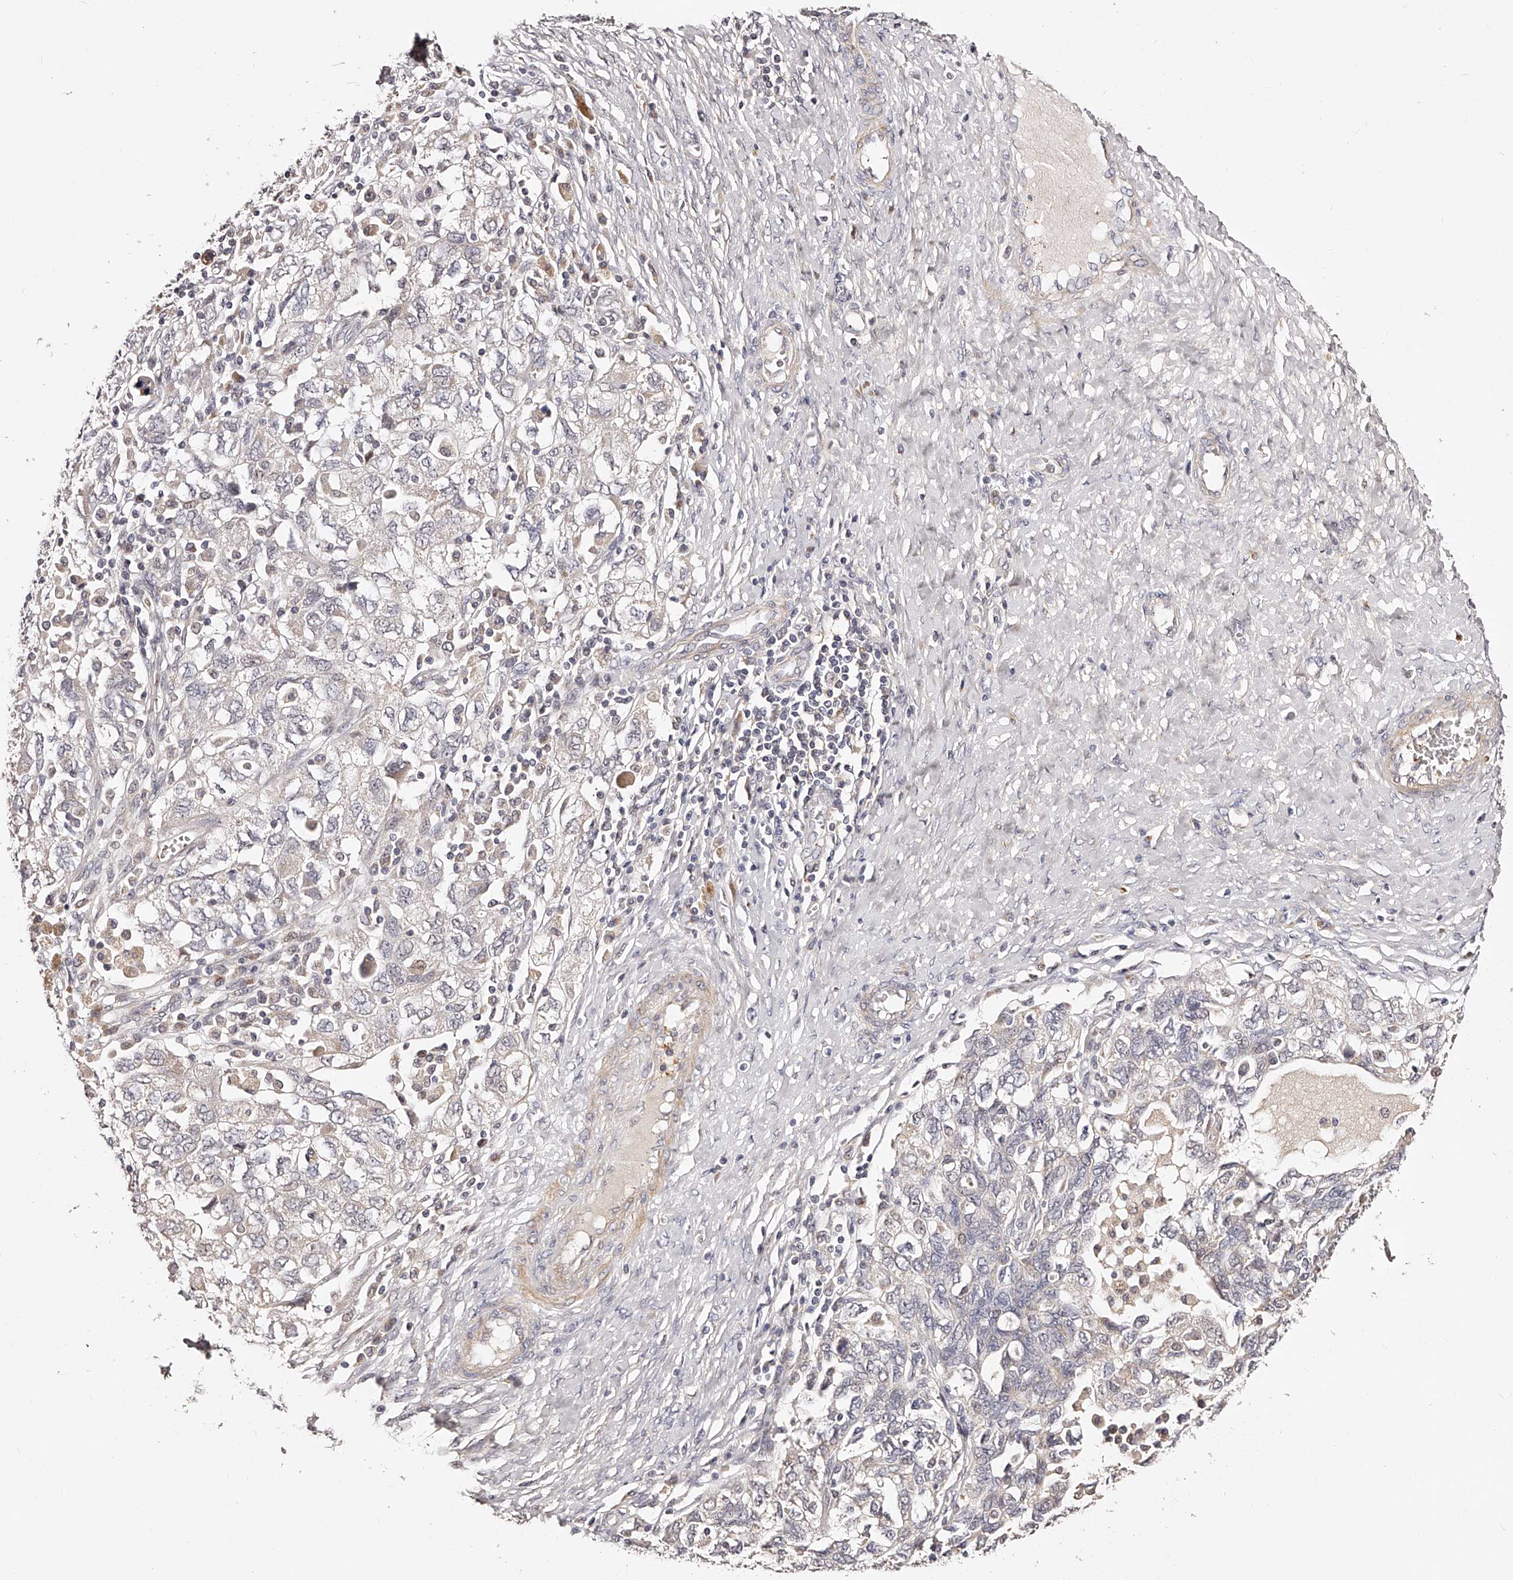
{"staining": {"intensity": "negative", "quantity": "none", "location": "none"}, "tissue": "ovarian cancer", "cell_type": "Tumor cells", "image_type": "cancer", "snomed": [{"axis": "morphology", "description": "Carcinoma, NOS"}, {"axis": "morphology", "description": "Cystadenocarcinoma, serous, NOS"}, {"axis": "topography", "description": "Ovary"}], "caption": "Protein analysis of ovarian carcinoma reveals no significant positivity in tumor cells. (Brightfield microscopy of DAB immunohistochemistry at high magnification).", "gene": "ZNF502", "patient": {"sex": "female", "age": 69}}